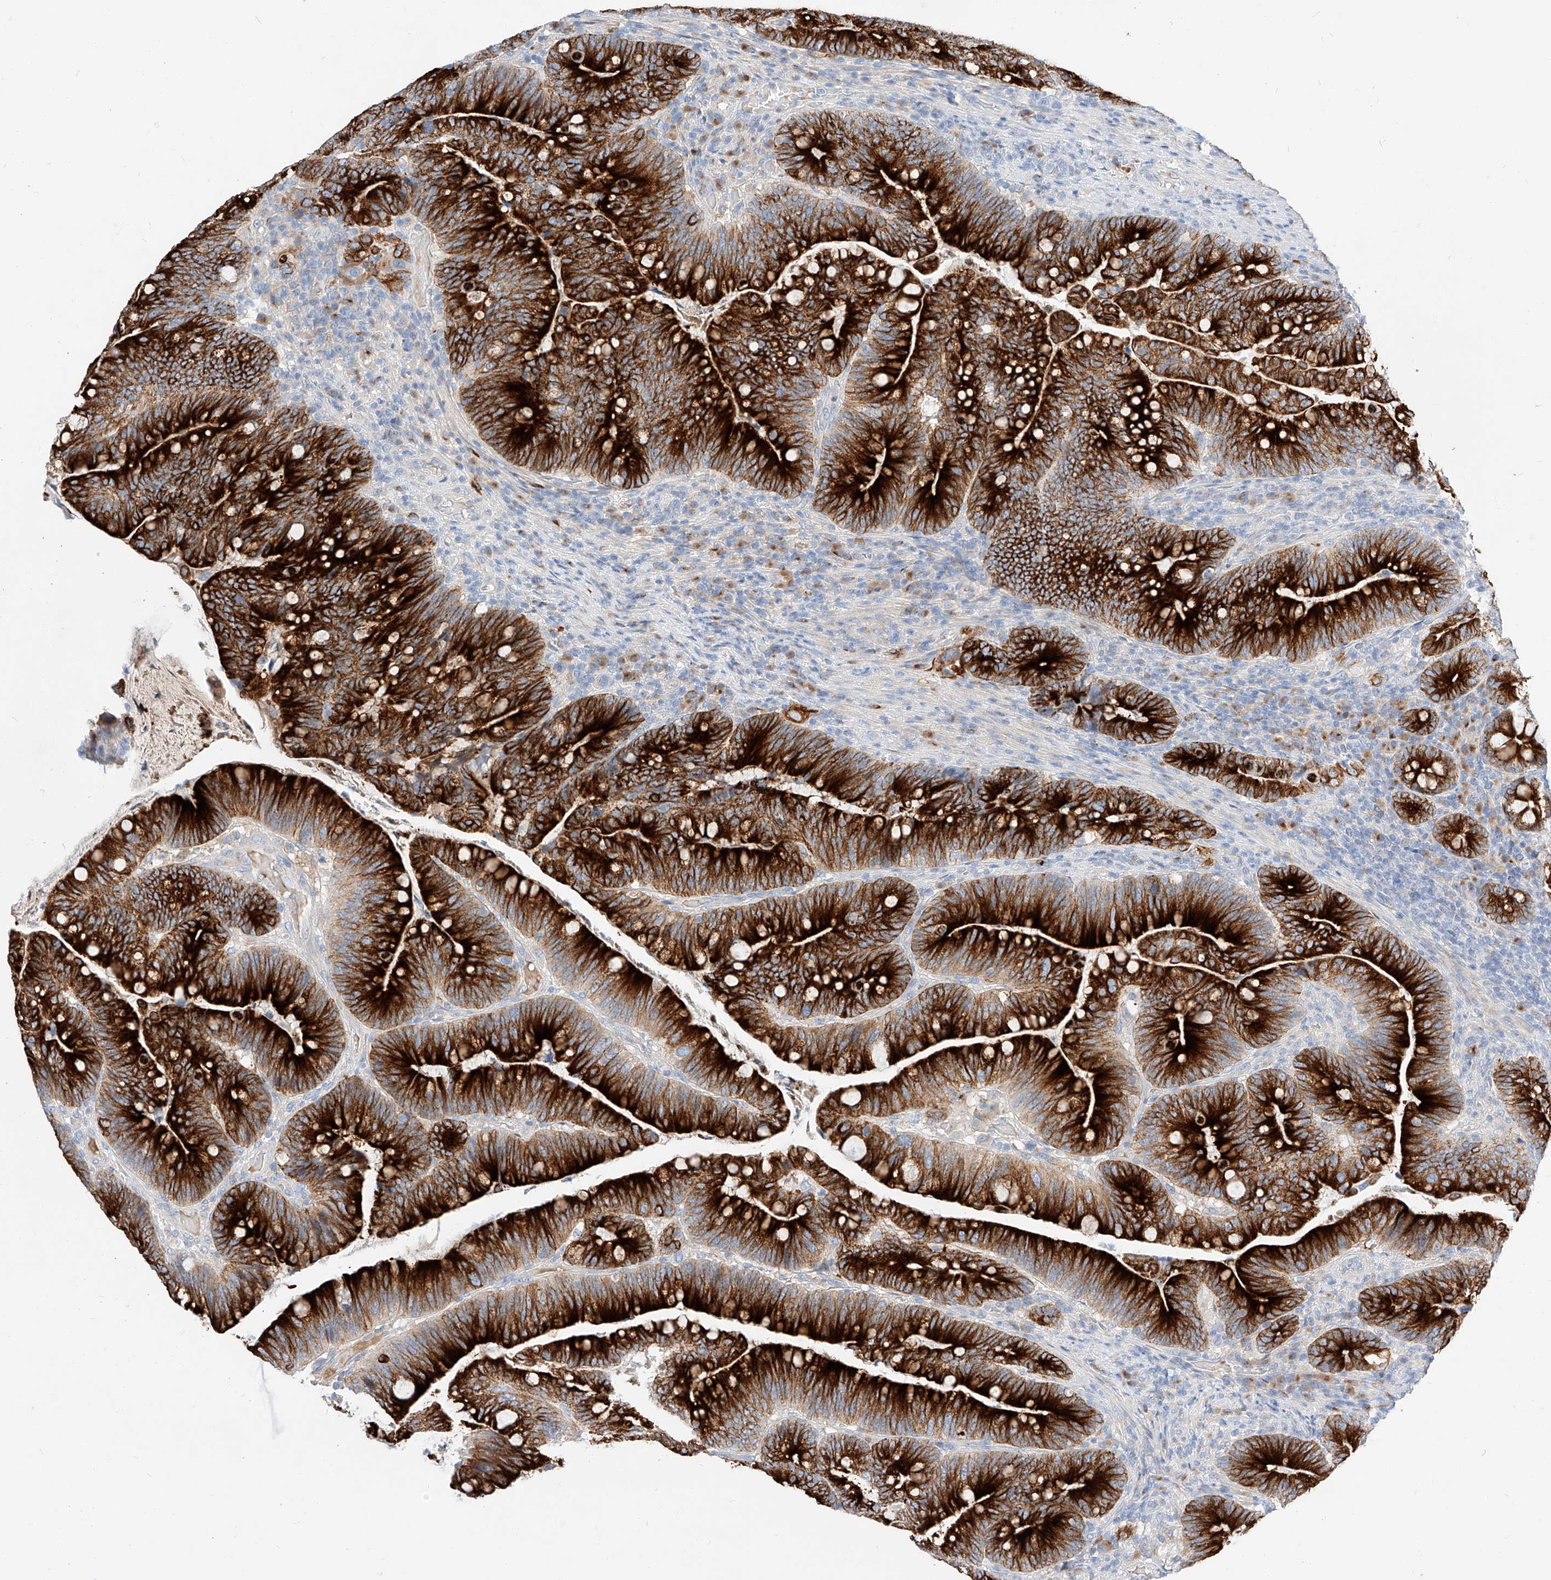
{"staining": {"intensity": "strong", "quantity": ">75%", "location": "cytoplasmic/membranous"}, "tissue": "colorectal cancer", "cell_type": "Tumor cells", "image_type": "cancer", "snomed": [{"axis": "morphology", "description": "Adenocarcinoma, NOS"}, {"axis": "topography", "description": "Colon"}], "caption": "Brown immunohistochemical staining in human adenocarcinoma (colorectal) exhibits strong cytoplasmic/membranous staining in about >75% of tumor cells.", "gene": "MAP7", "patient": {"sex": "female", "age": 66}}